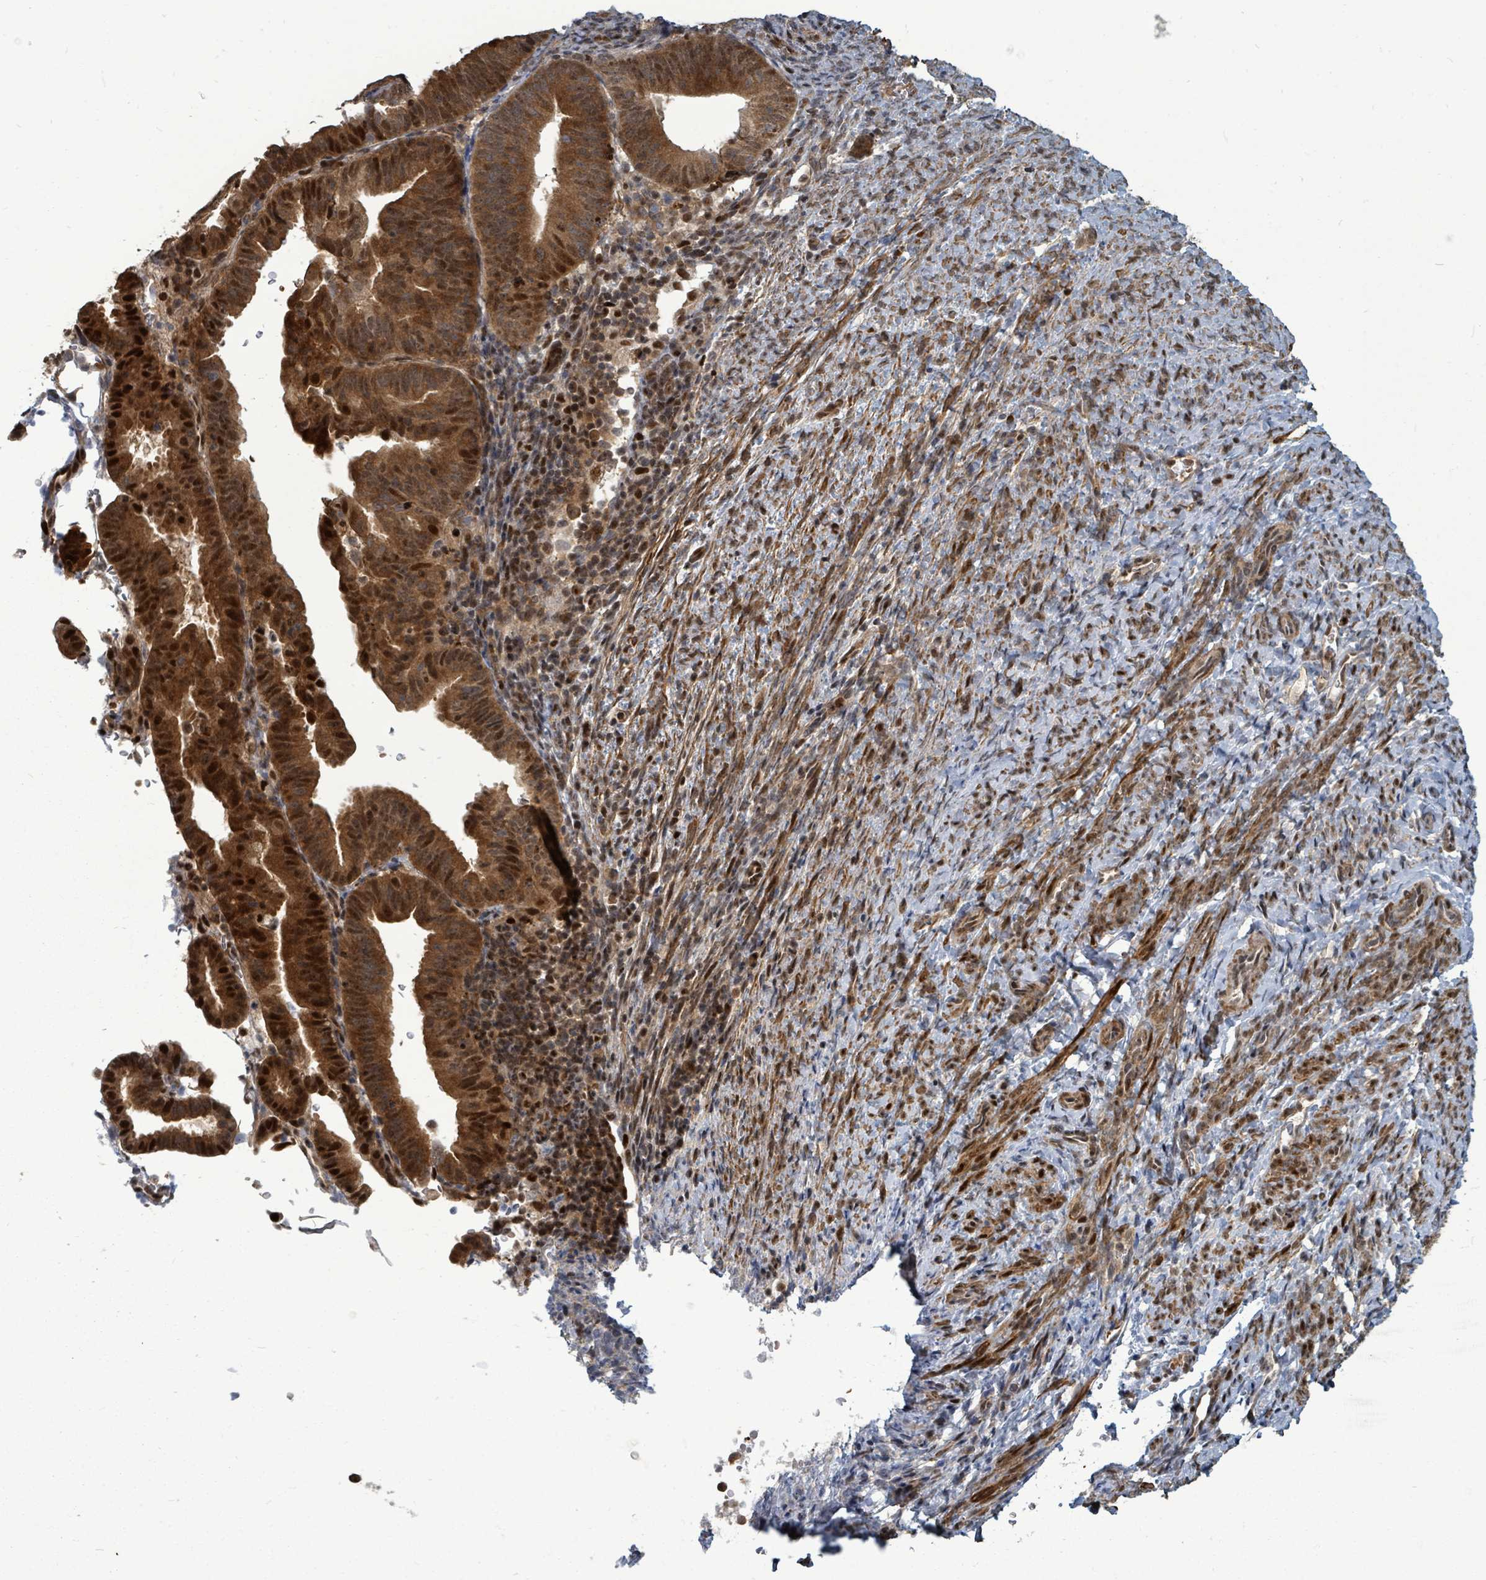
{"staining": {"intensity": "strong", "quantity": ">75%", "location": "cytoplasmic/membranous,nuclear"}, "tissue": "endometrial cancer", "cell_type": "Tumor cells", "image_type": "cancer", "snomed": [{"axis": "morphology", "description": "Adenocarcinoma, NOS"}, {"axis": "topography", "description": "Endometrium"}], "caption": "Strong cytoplasmic/membranous and nuclear expression for a protein is appreciated in approximately >75% of tumor cells of adenocarcinoma (endometrial) using immunohistochemistry (IHC).", "gene": "TRDMT1", "patient": {"sex": "female", "age": 70}}